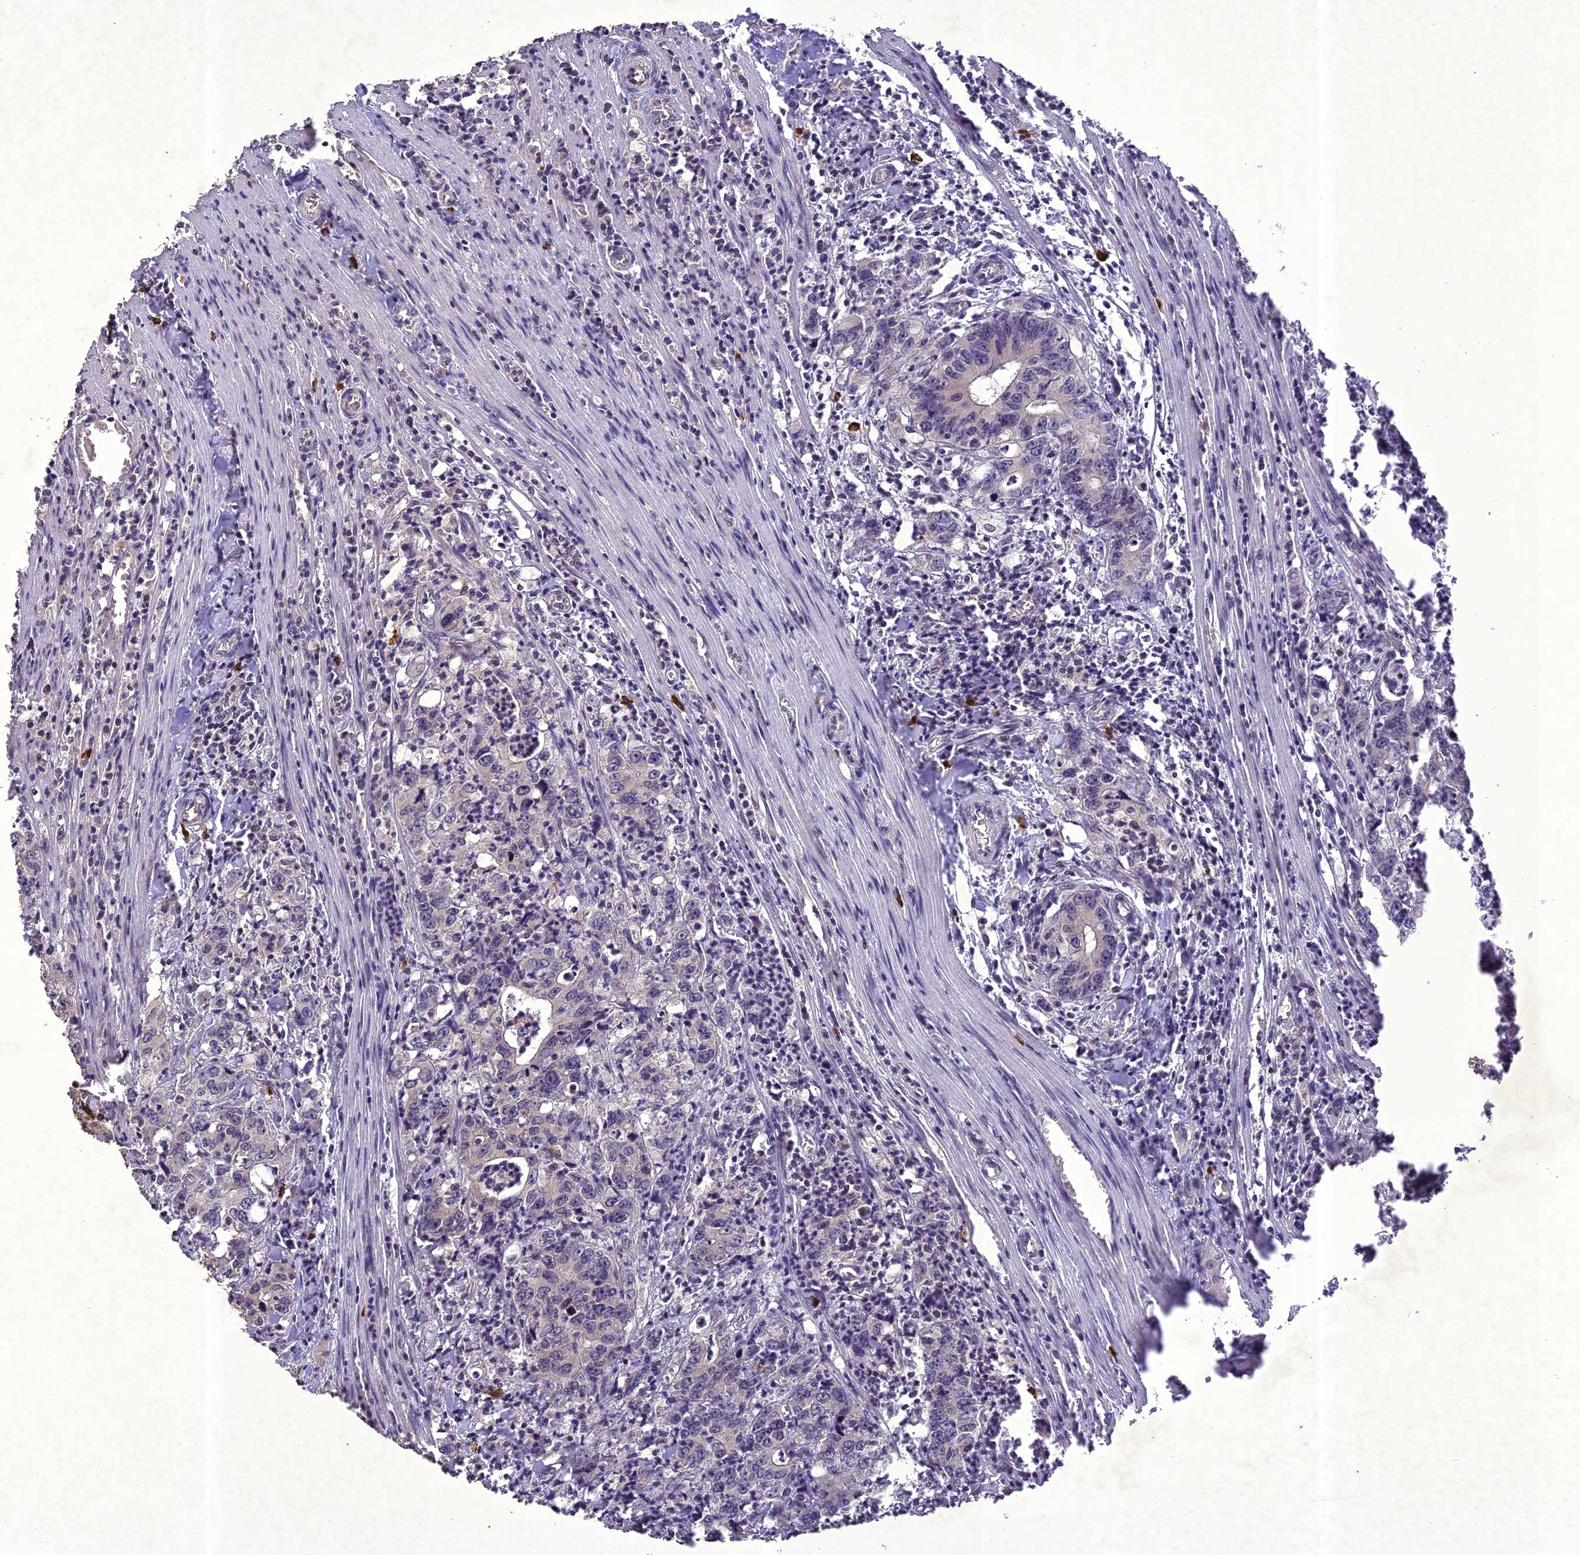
{"staining": {"intensity": "negative", "quantity": "none", "location": "none"}, "tissue": "colorectal cancer", "cell_type": "Tumor cells", "image_type": "cancer", "snomed": [{"axis": "morphology", "description": "Adenocarcinoma, NOS"}, {"axis": "topography", "description": "Colon"}], "caption": "High magnification brightfield microscopy of colorectal cancer (adenocarcinoma) stained with DAB (3,3'-diaminobenzidine) (brown) and counterstained with hematoxylin (blue): tumor cells show no significant staining. Nuclei are stained in blue.", "gene": "TIGD7", "patient": {"sex": "female", "age": 75}}